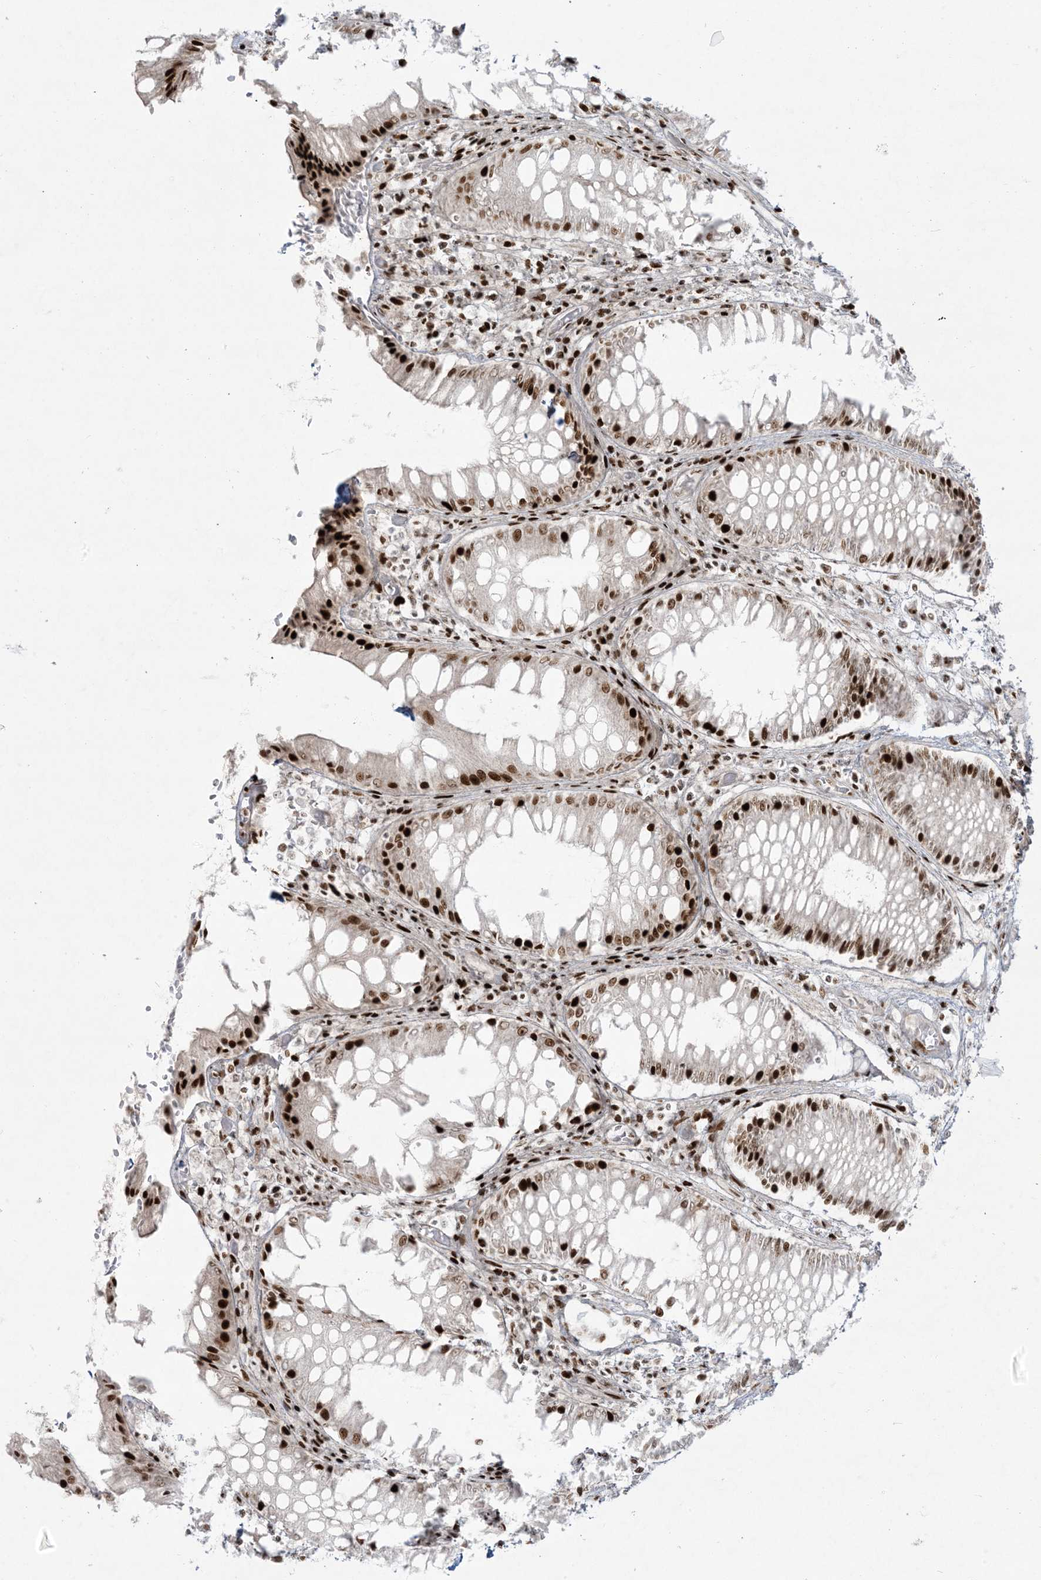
{"staining": {"intensity": "strong", "quantity": "25%-75%", "location": "nuclear"}, "tissue": "rectum", "cell_type": "Glandular cells", "image_type": "normal", "snomed": [{"axis": "morphology", "description": "Normal tissue, NOS"}, {"axis": "topography", "description": "Rectum"}], "caption": "DAB (3,3'-diaminobenzidine) immunohistochemical staining of benign human rectum demonstrates strong nuclear protein staining in approximately 25%-75% of glandular cells.", "gene": "RBM10", "patient": {"sex": "male", "age": 64}}